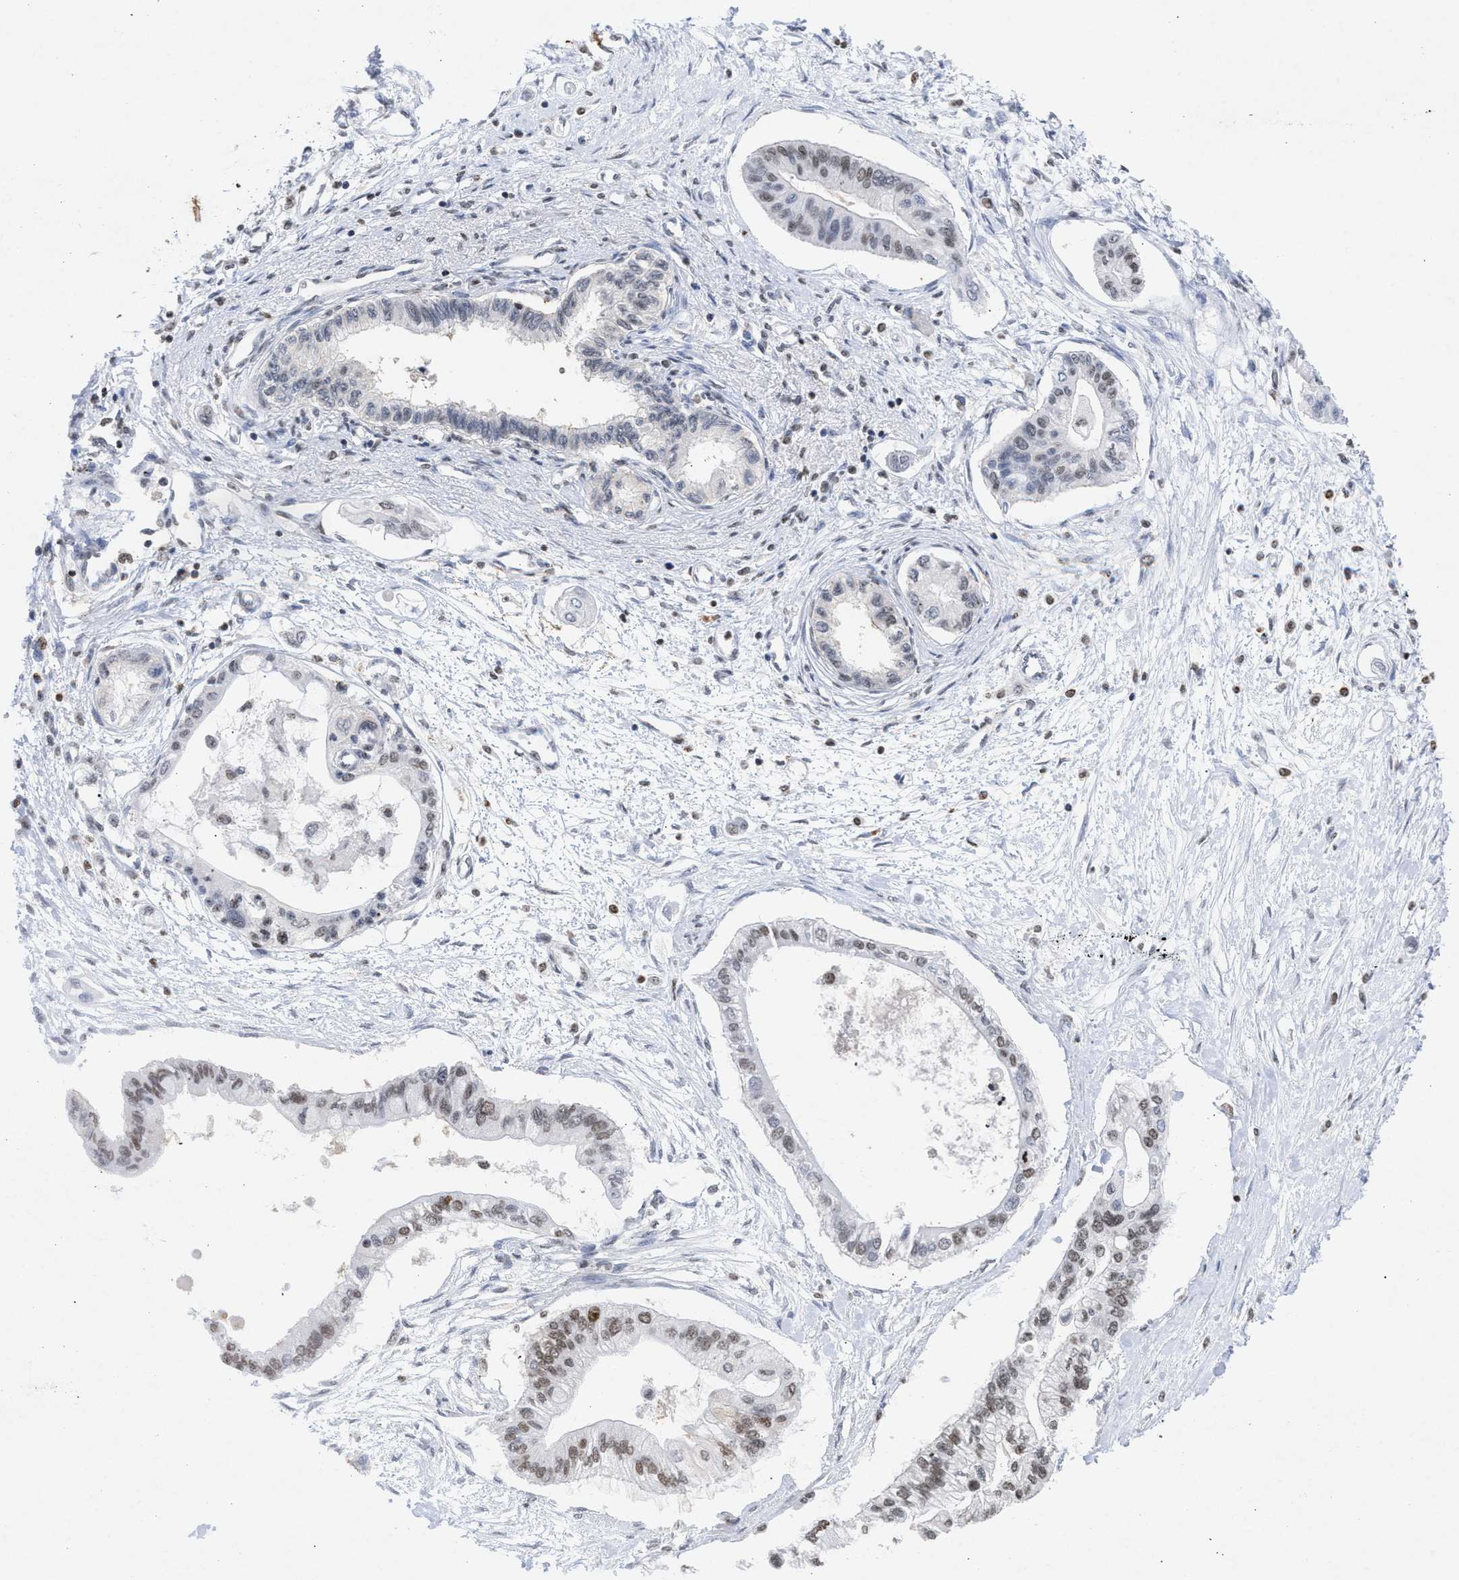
{"staining": {"intensity": "weak", "quantity": "25%-75%", "location": "nuclear"}, "tissue": "pancreatic cancer", "cell_type": "Tumor cells", "image_type": "cancer", "snomed": [{"axis": "morphology", "description": "Adenocarcinoma, NOS"}, {"axis": "topography", "description": "Pancreas"}], "caption": "This is a photomicrograph of immunohistochemistry (IHC) staining of pancreatic adenocarcinoma, which shows weak staining in the nuclear of tumor cells.", "gene": "NUP35", "patient": {"sex": "female", "age": 77}}